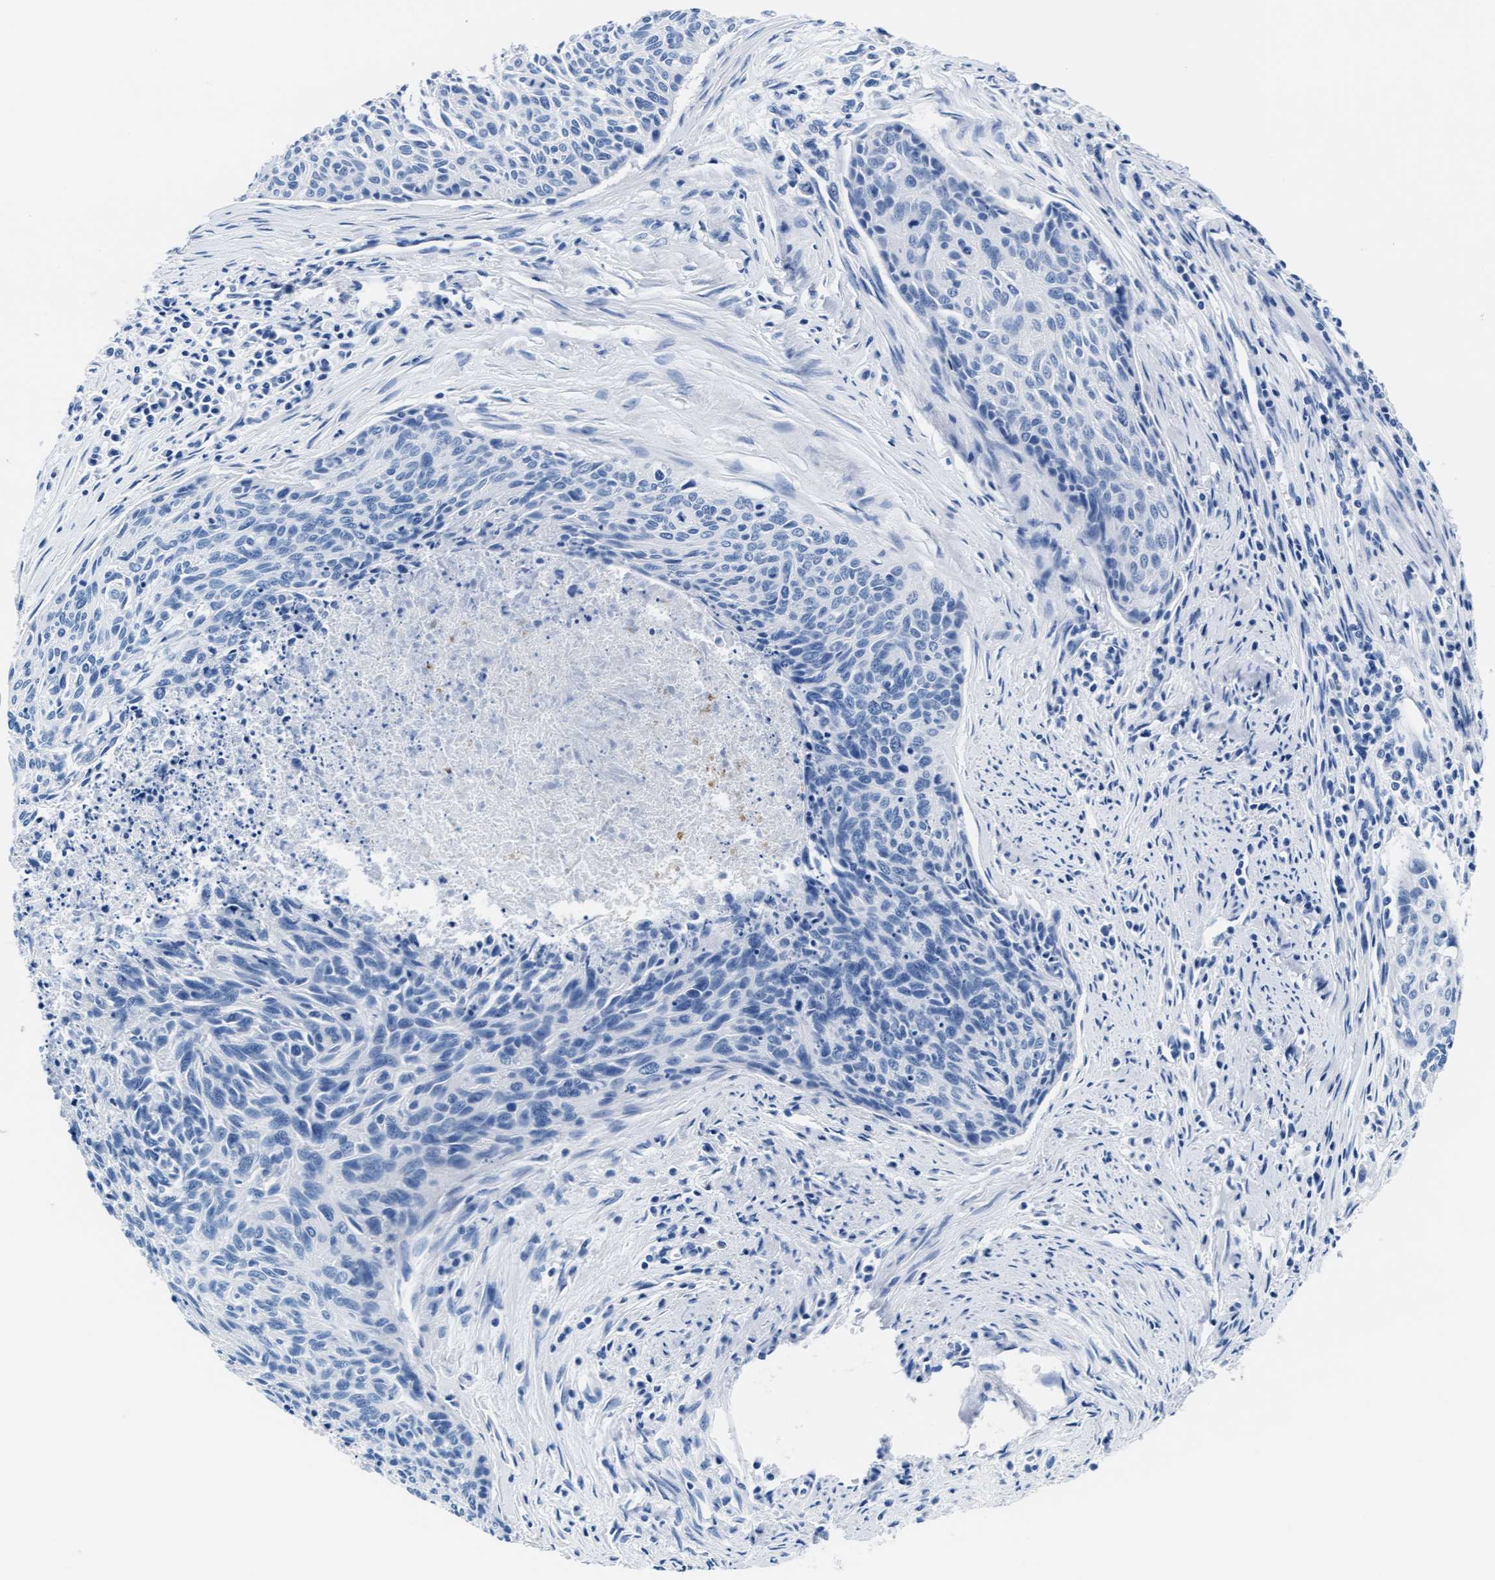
{"staining": {"intensity": "negative", "quantity": "none", "location": "none"}, "tissue": "cervical cancer", "cell_type": "Tumor cells", "image_type": "cancer", "snomed": [{"axis": "morphology", "description": "Squamous cell carcinoma, NOS"}, {"axis": "topography", "description": "Cervix"}], "caption": "High magnification brightfield microscopy of squamous cell carcinoma (cervical) stained with DAB (3,3'-diaminobenzidine) (brown) and counterstained with hematoxylin (blue): tumor cells show no significant positivity.", "gene": "MMP8", "patient": {"sex": "female", "age": 55}}